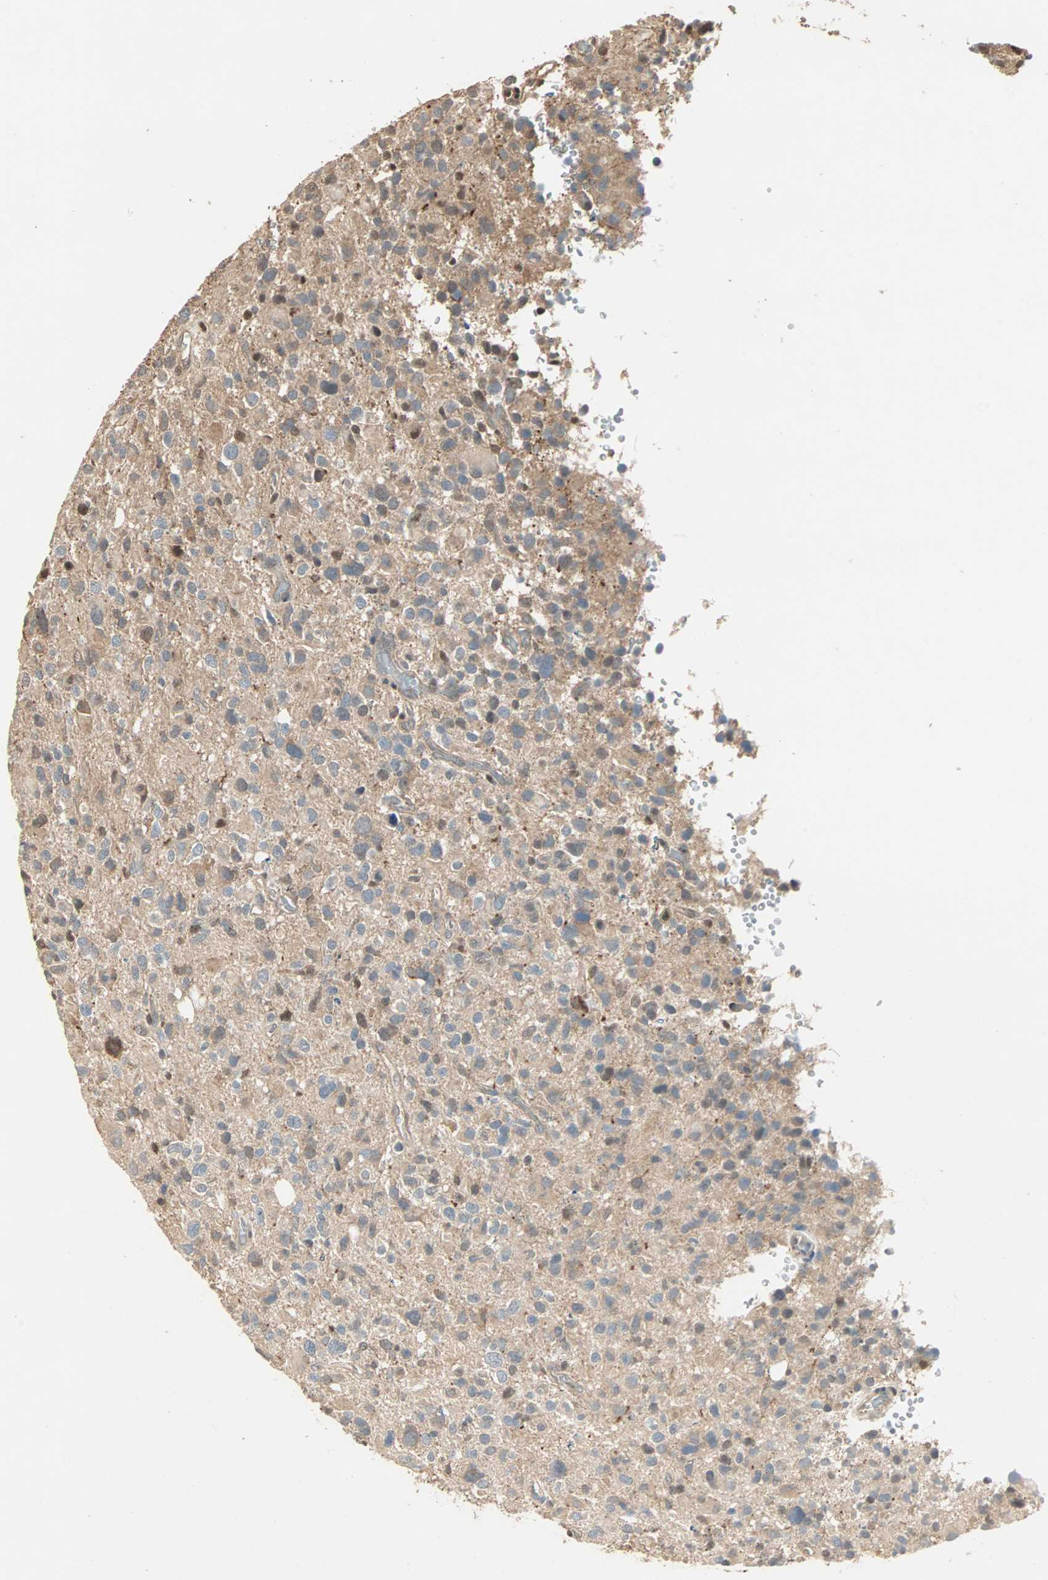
{"staining": {"intensity": "weak", "quantity": ">75%", "location": "cytoplasmic/membranous"}, "tissue": "glioma", "cell_type": "Tumor cells", "image_type": "cancer", "snomed": [{"axis": "morphology", "description": "Glioma, malignant, High grade"}, {"axis": "topography", "description": "Brain"}], "caption": "Glioma stained with IHC shows weak cytoplasmic/membranous staining in about >75% of tumor cells. The protein of interest is shown in brown color, while the nuclei are stained blue.", "gene": "DRG2", "patient": {"sex": "male", "age": 48}}